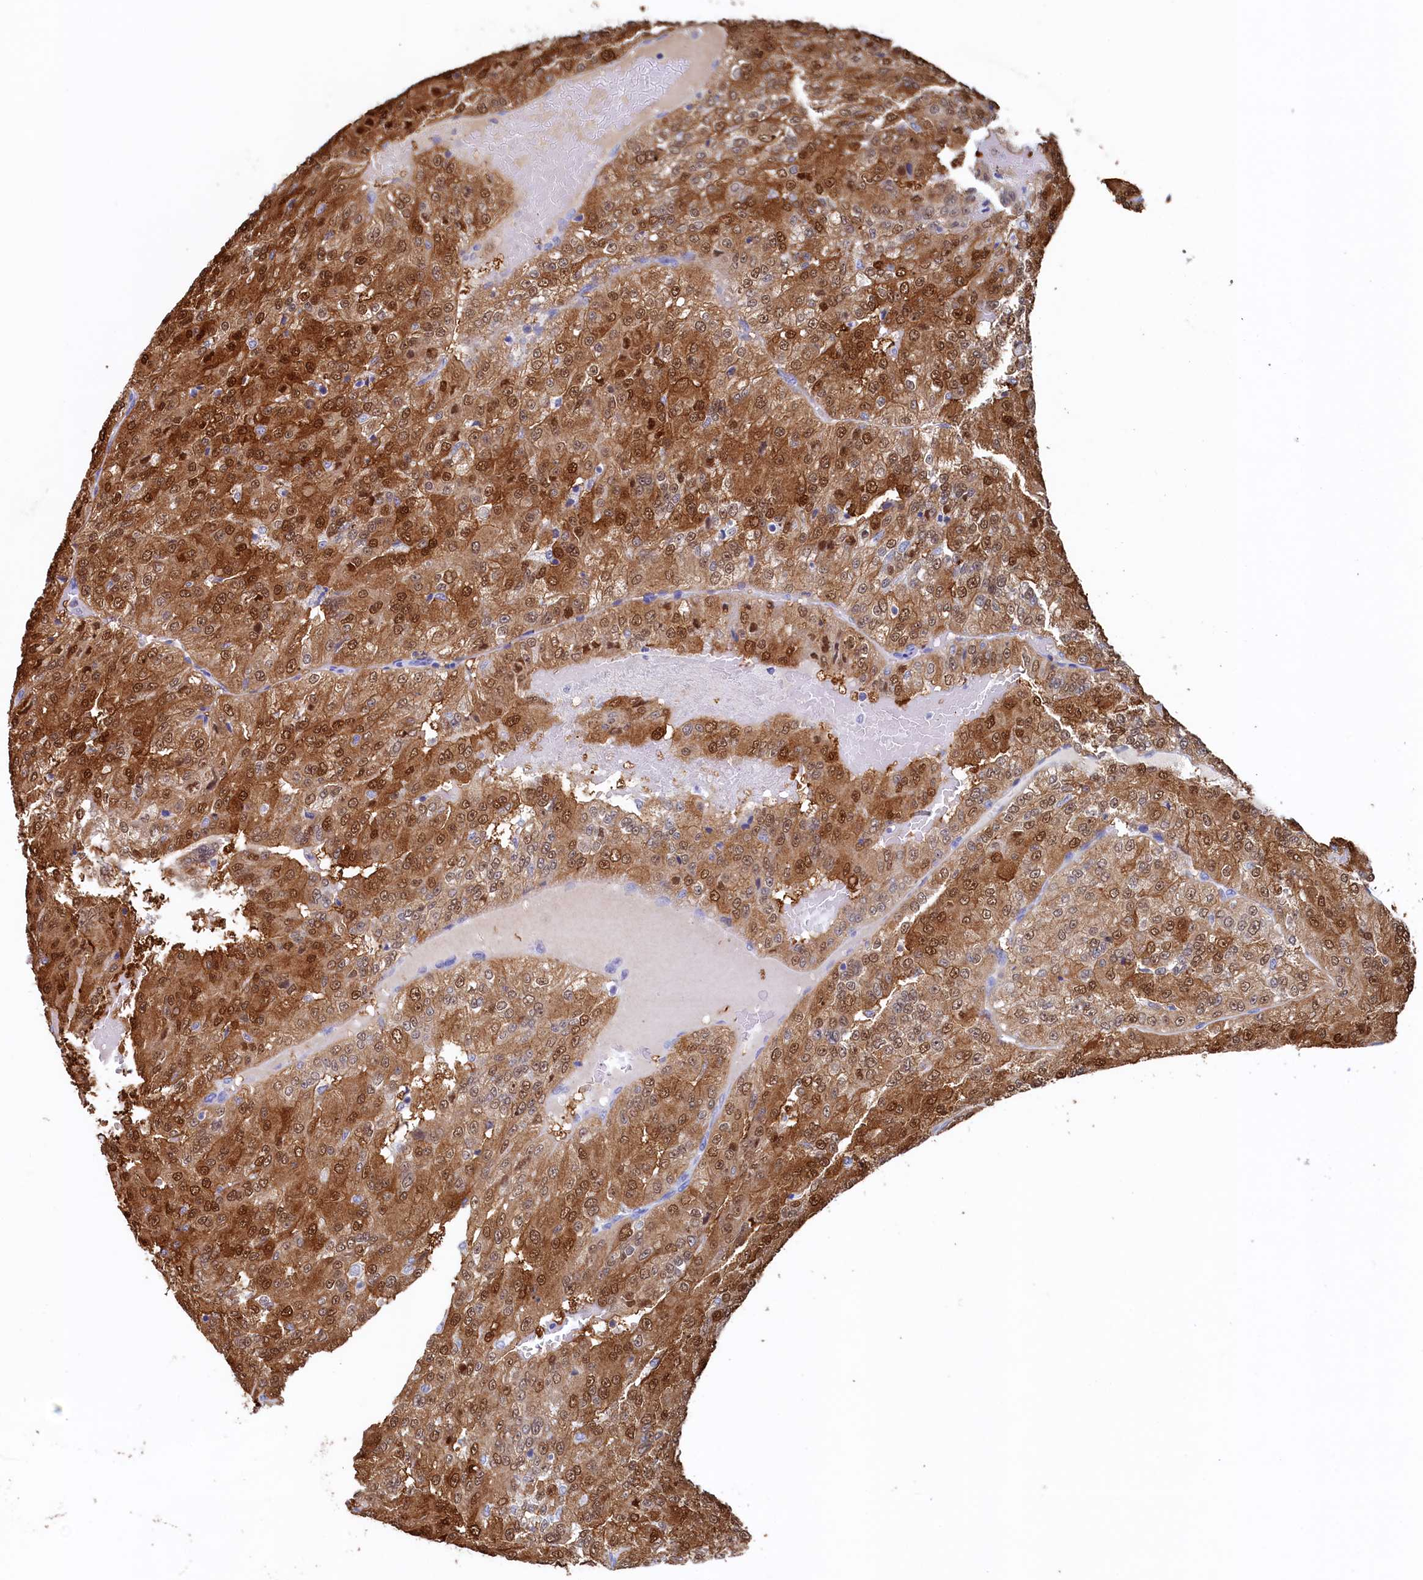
{"staining": {"intensity": "strong", "quantity": ">75%", "location": "cytoplasmic/membranous,nuclear"}, "tissue": "renal cancer", "cell_type": "Tumor cells", "image_type": "cancer", "snomed": [{"axis": "morphology", "description": "Adenocarcinoma, NOS"}, {"axis": "topography", "description": "Kidney"}], "caption": "Adenocarcinoma (renal) stained with DAB (3,3'-diaminobenzidine) IHC displays high levels of strong cytoplasmic/membranous and nuclear positivity in approximately >75% of tumor cells. The protein of interest is stained brown, and the nuclei are stained in blue (DAB IHC with brightfield microscopy, high magnification).", "gene": "C11orf54", "patient": {"sex": "female", "age": 63}}